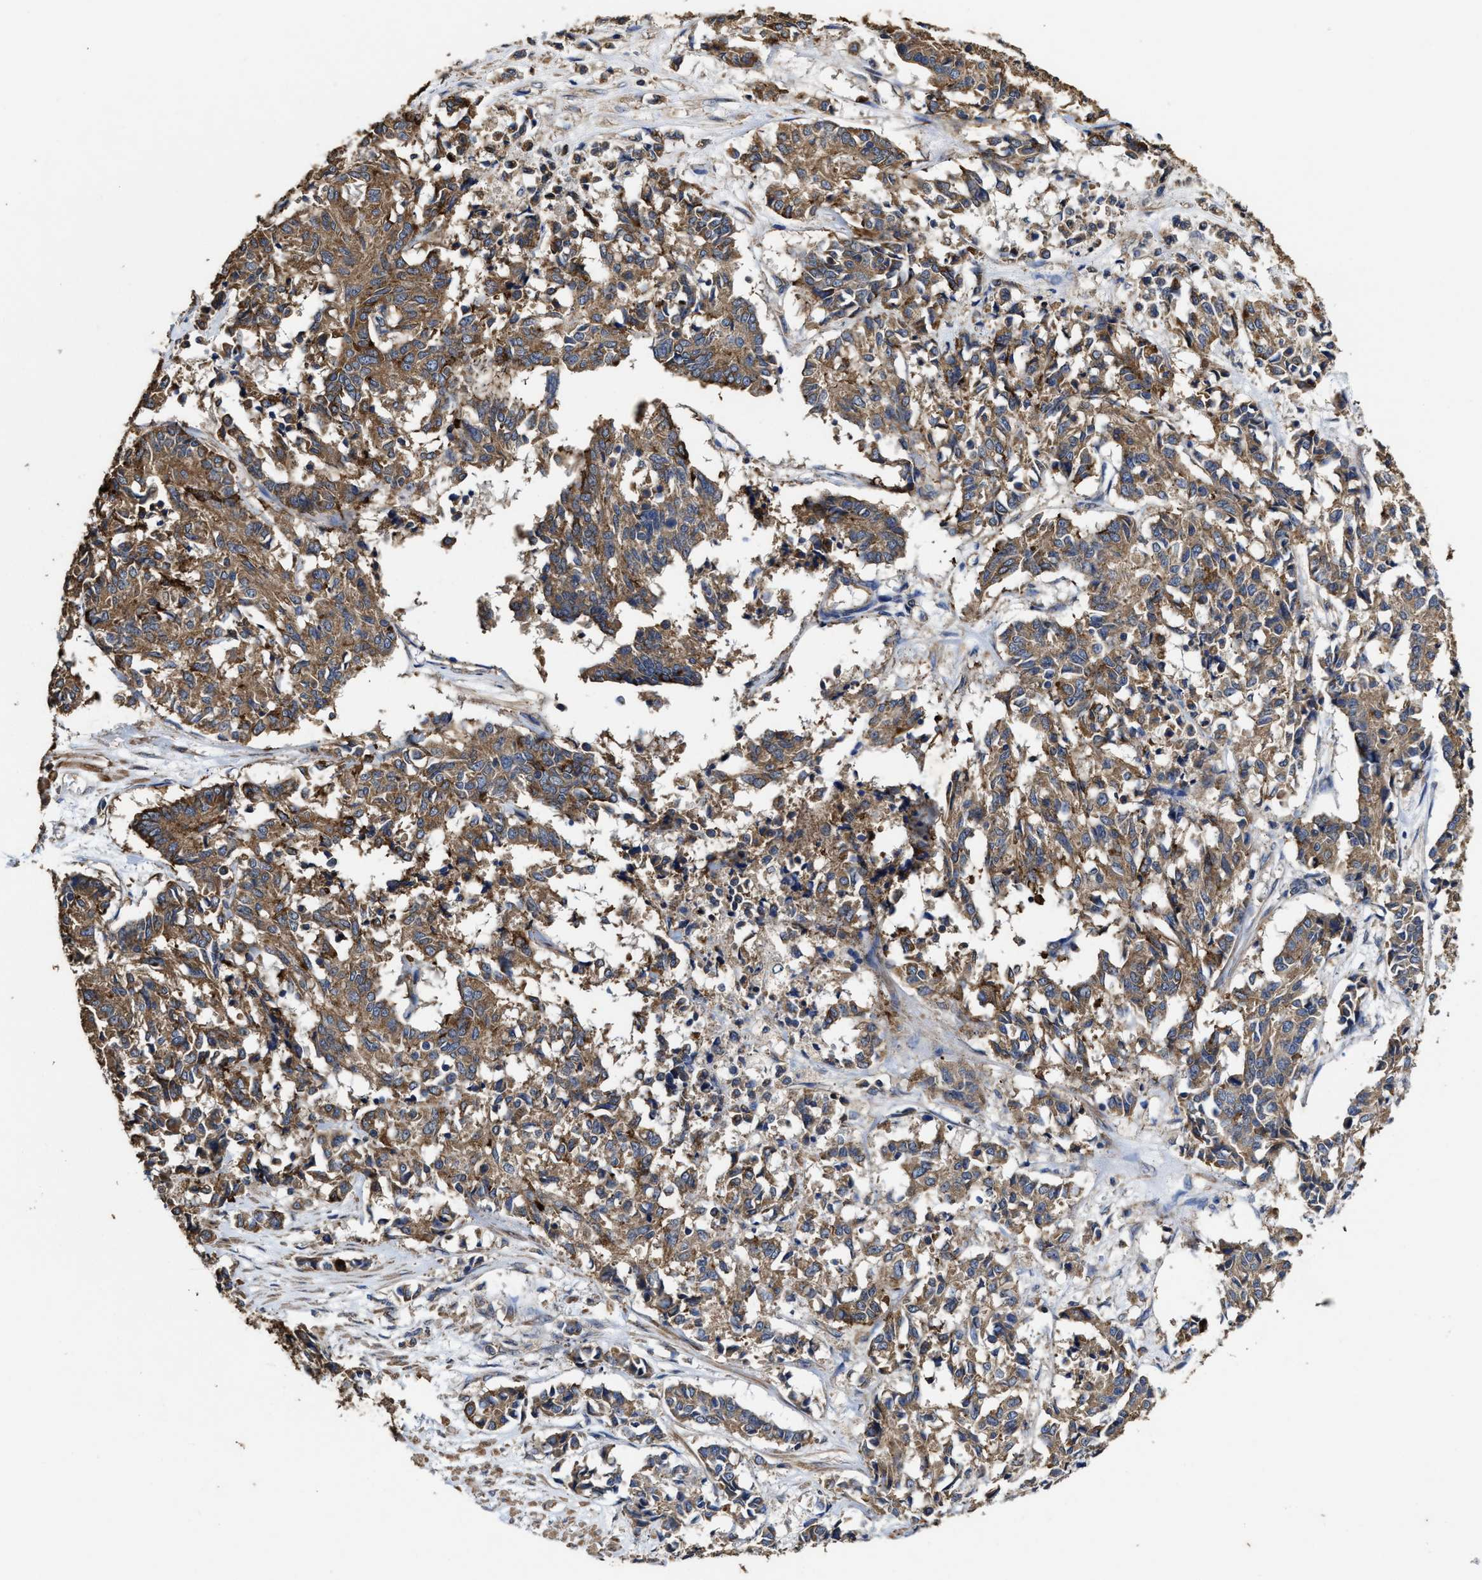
{"staining": {"intensity": "moderate", "quantity": ">75%", "location": "cytoplasmic/membranous"}, "tissue": "cervical cancer", "cell_type": "Tumor cells", "image_type": "cancer", "snomed": [{"axis": "morphology", "description": "Squamous cell carcinoma, NOS"}, {"axis": "topography", "description": "Cervix"}], "caption": "Protein staining by immunohistochemistry reveals moderate cytoplasmic/membranous expression in about >75% of tumor cells in cervical cancer (squamous cell carcinoma).", "gene": "SFXN4", "patient": {"sex": "female", "age": 35}}